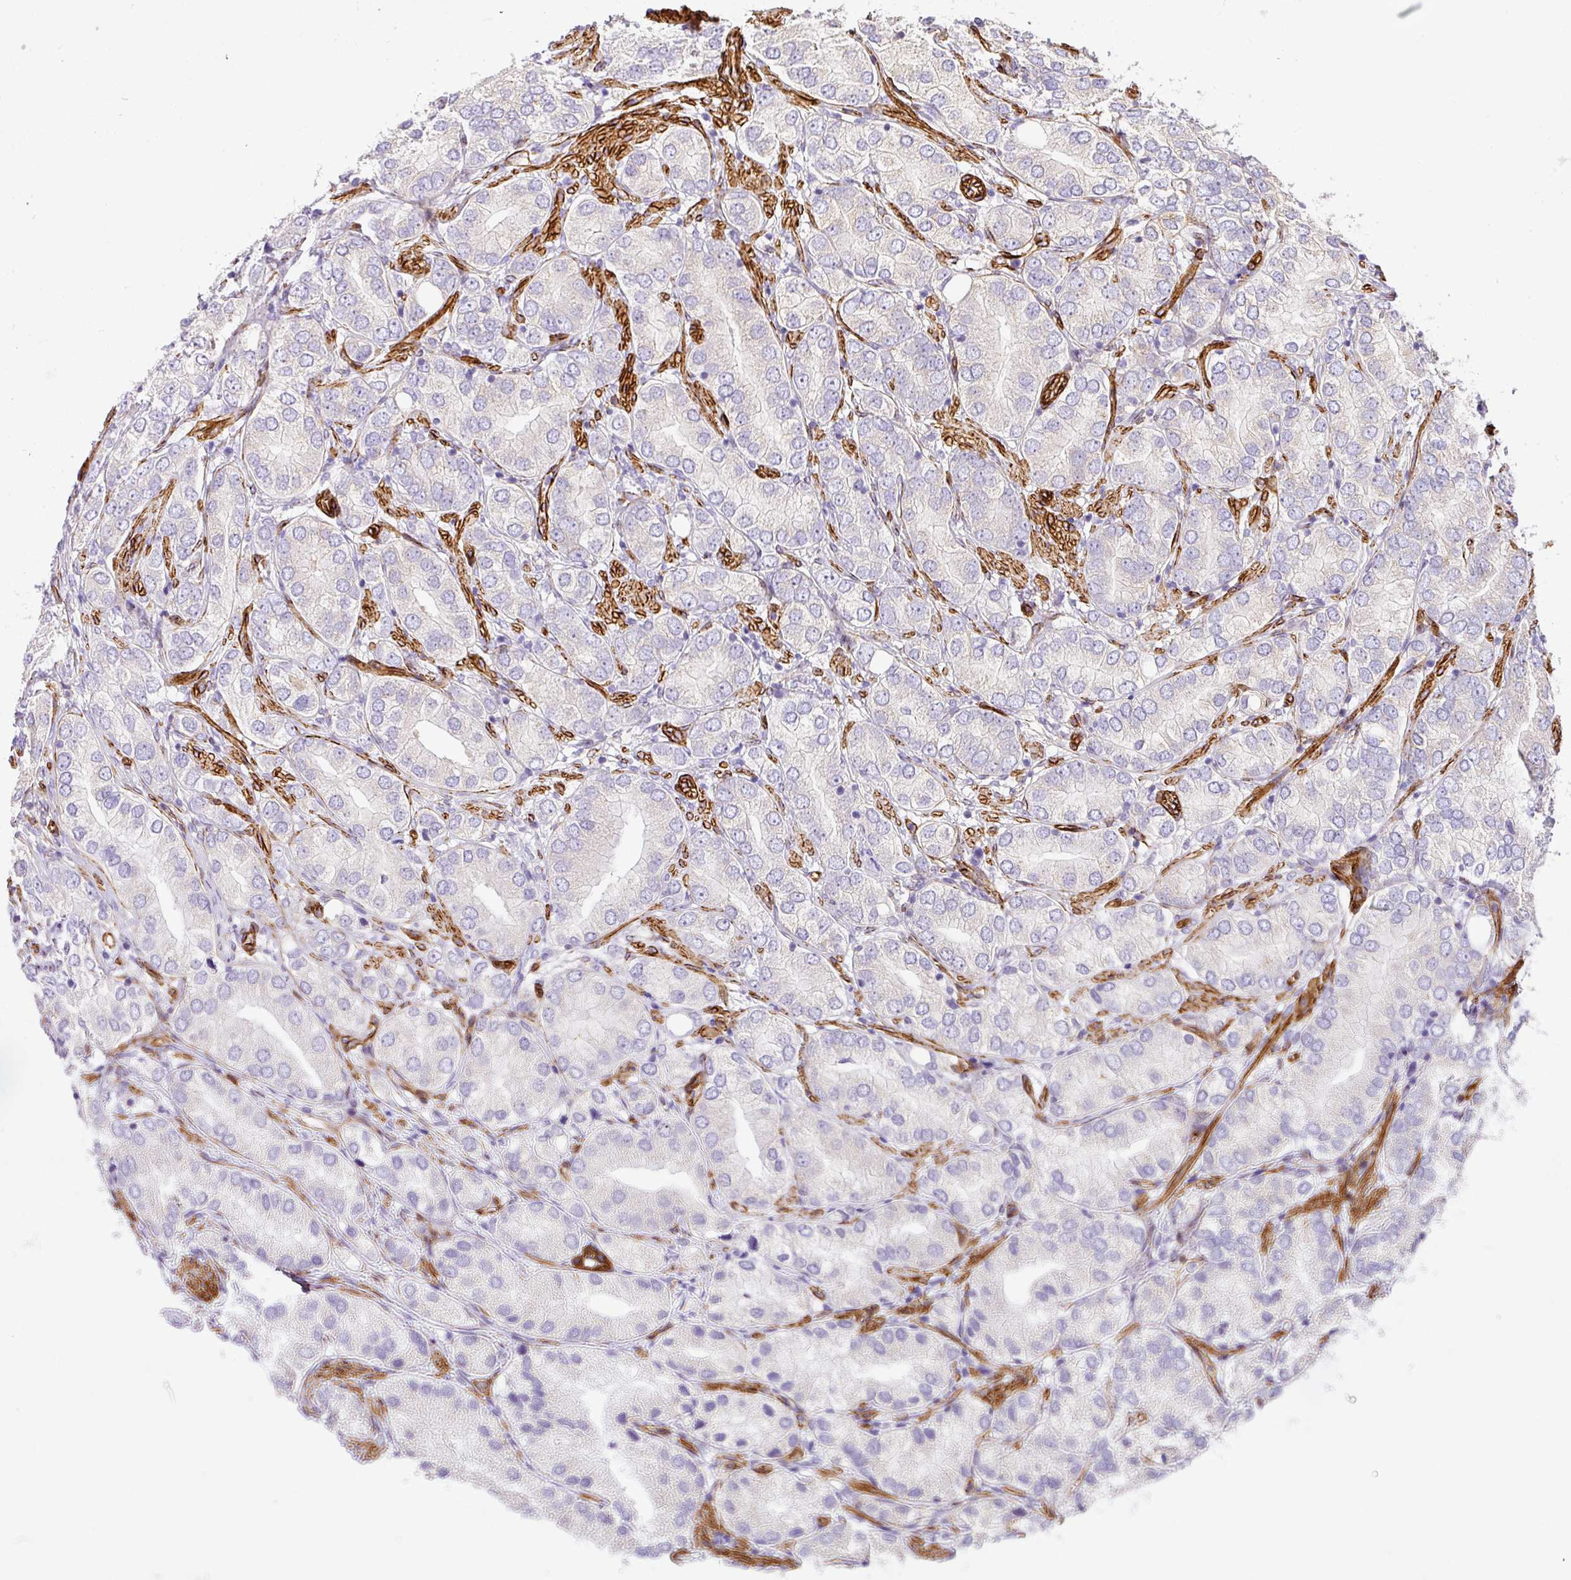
{"staining": {"intensity": "negative", "quantity": "none", "location": "none"}, "tissue": "prostate cancer", "cell_type": "Tumor cells", "image_type": "cancer", "snomed": [{"axis": "morphology", "description": "Adenocarcinoma, High grade"}, {"axis": "topography", "description": "Prostate"}], "caption": "IHC of human prostate cancer demonstrates no expression in tumor cells.", "gene": "SLC25A17", "patient": {"sex": "male", "age": 82}}